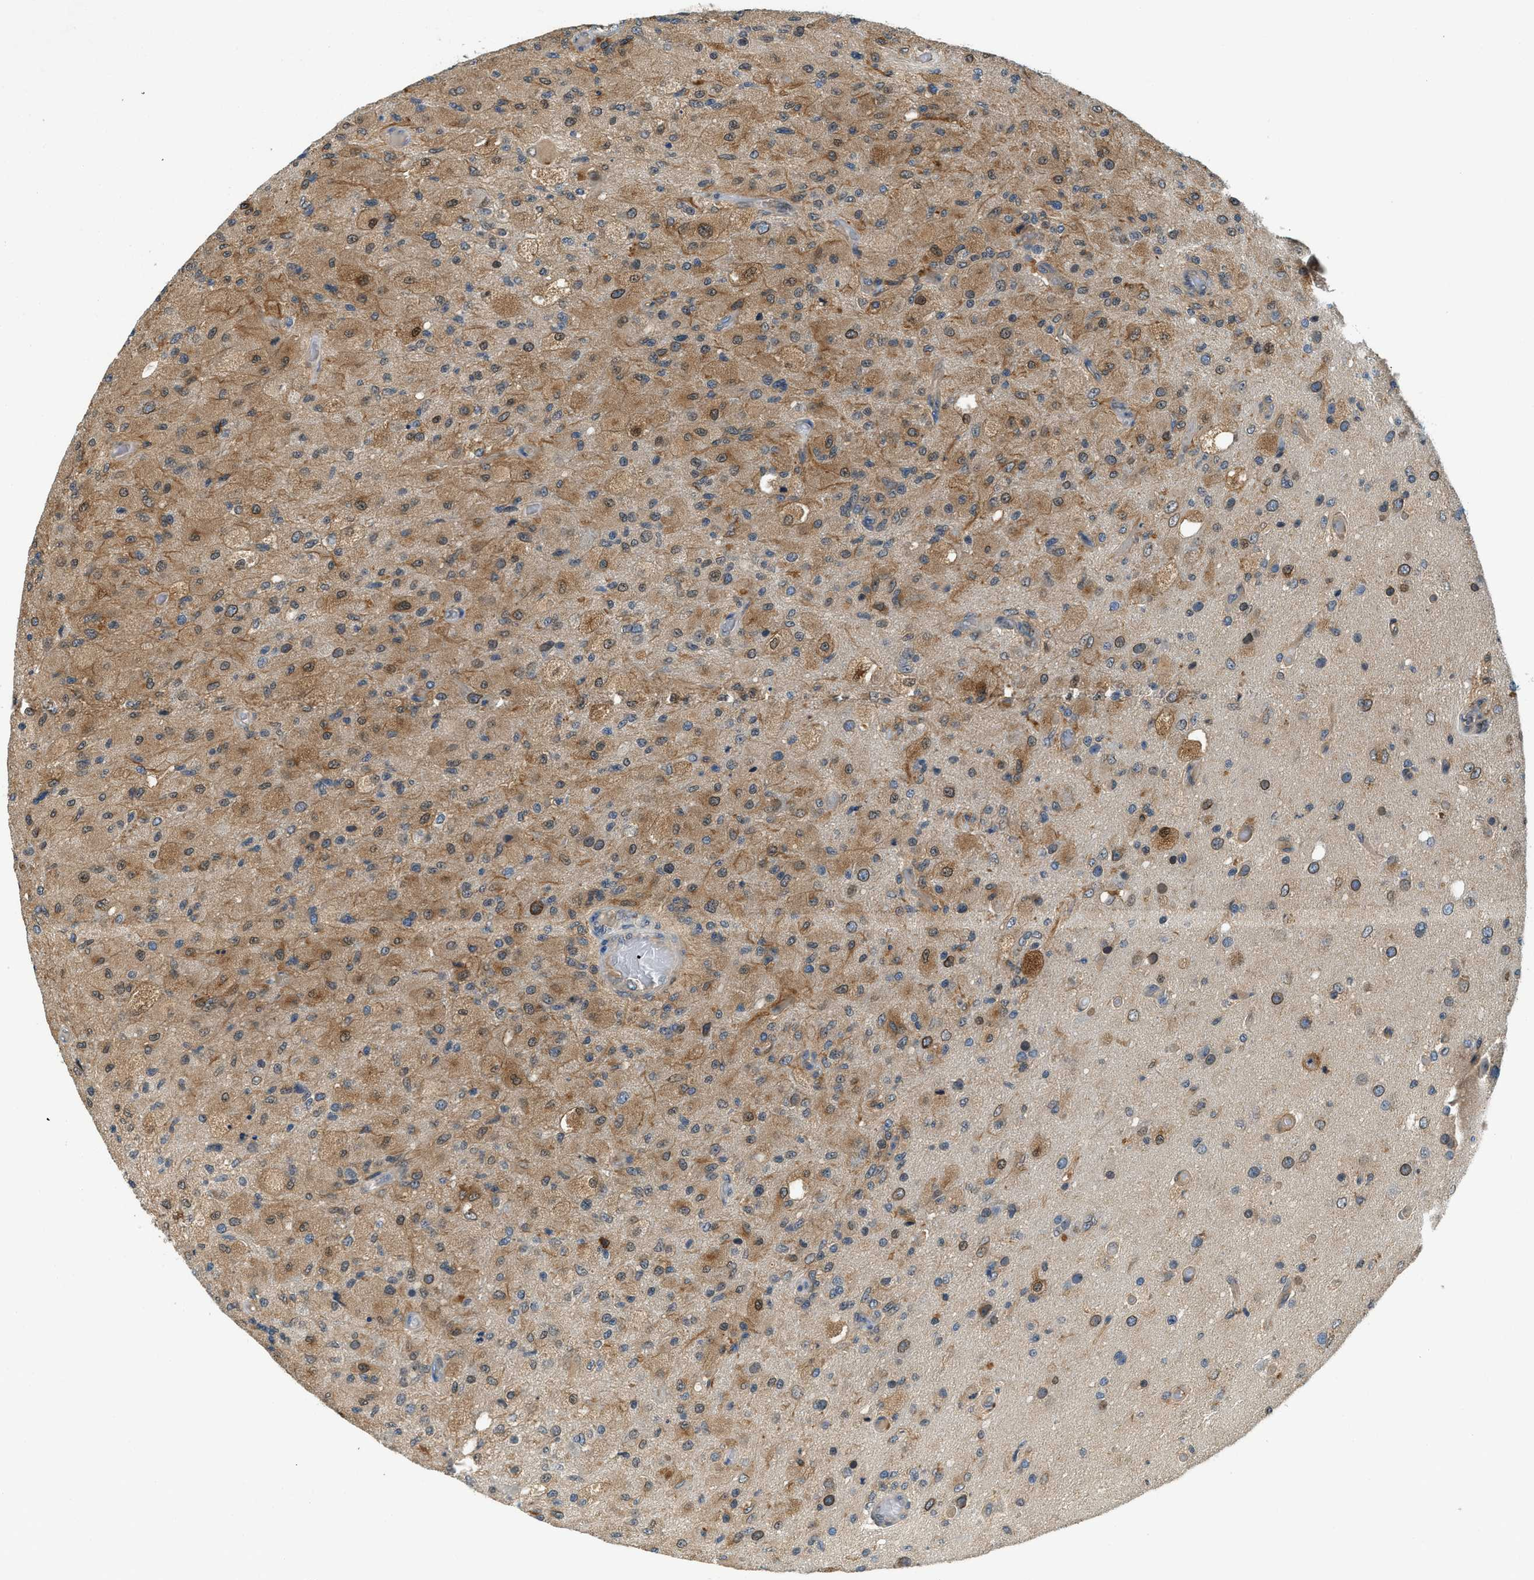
{"staining": {"intensity": "moderate", "quantity": ">75%", "location": "cytoplasmic/membranous,nuclear"}, "tissue": "glioma", "cell_type": "Tumor cells", "image_type": "cancer", "snomed": [{"axis": "morphology", "description": "Normal tissue, NOS"}, {"axis": "morphology", "description": "Glioma, malignant, High grade"}, {"axis": "topography", "description": "Cerebral cortex"}], "caption": "Immunohistochemistry (IHC) (DAB) staining of malignant high-grade glioma reveals moderate cytoplasmic/membranous and nuclear protein expression in approximately >75% of tumor cells.", "gene": "GMPPB", "patient": {"sex": "male", "age": 77}}